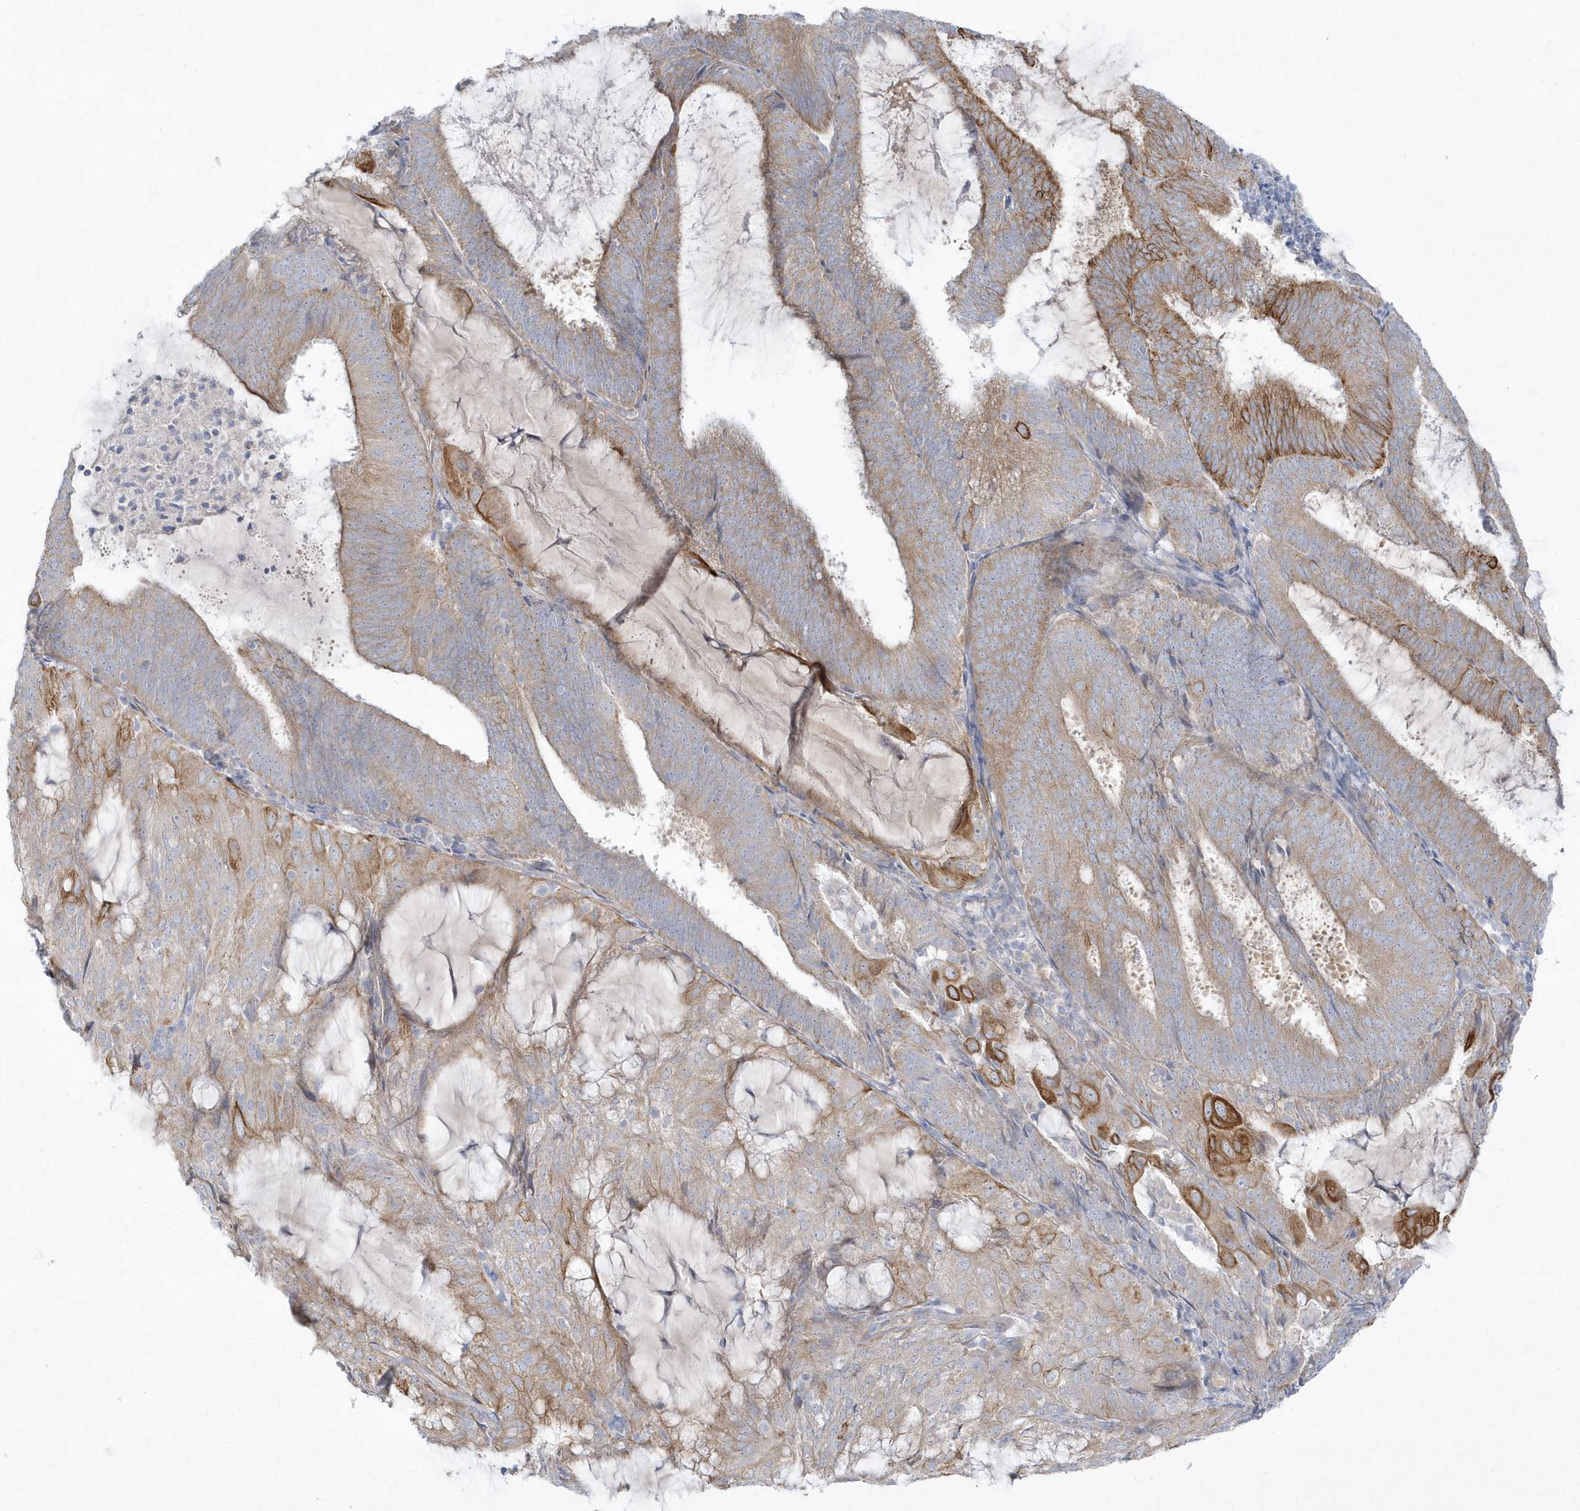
{"staining": {"intensity": "strong", "quantity": "<25%", "location": "cytoplasmic/membranous"}, "tissue": "endometrial cancer", "cell_type": "Tumor cells", "image_type": "cancer", "snomed": [{"axis": "morphology", "description": "Adenocarcinoma, NOS"}, {"axis": "topography", "description": "Endometrium"}], "caption": "Immunohistochemistry (DAB (3,3'-diaminobenzidine)) staining of adenocarcinoma (endometrial) demonstrates strong cytoplasmic/membranous protein expression in approximately <25% of tumor cells.", "gene": "LARS1", "patient": {"sex": "female", "age": 81}}